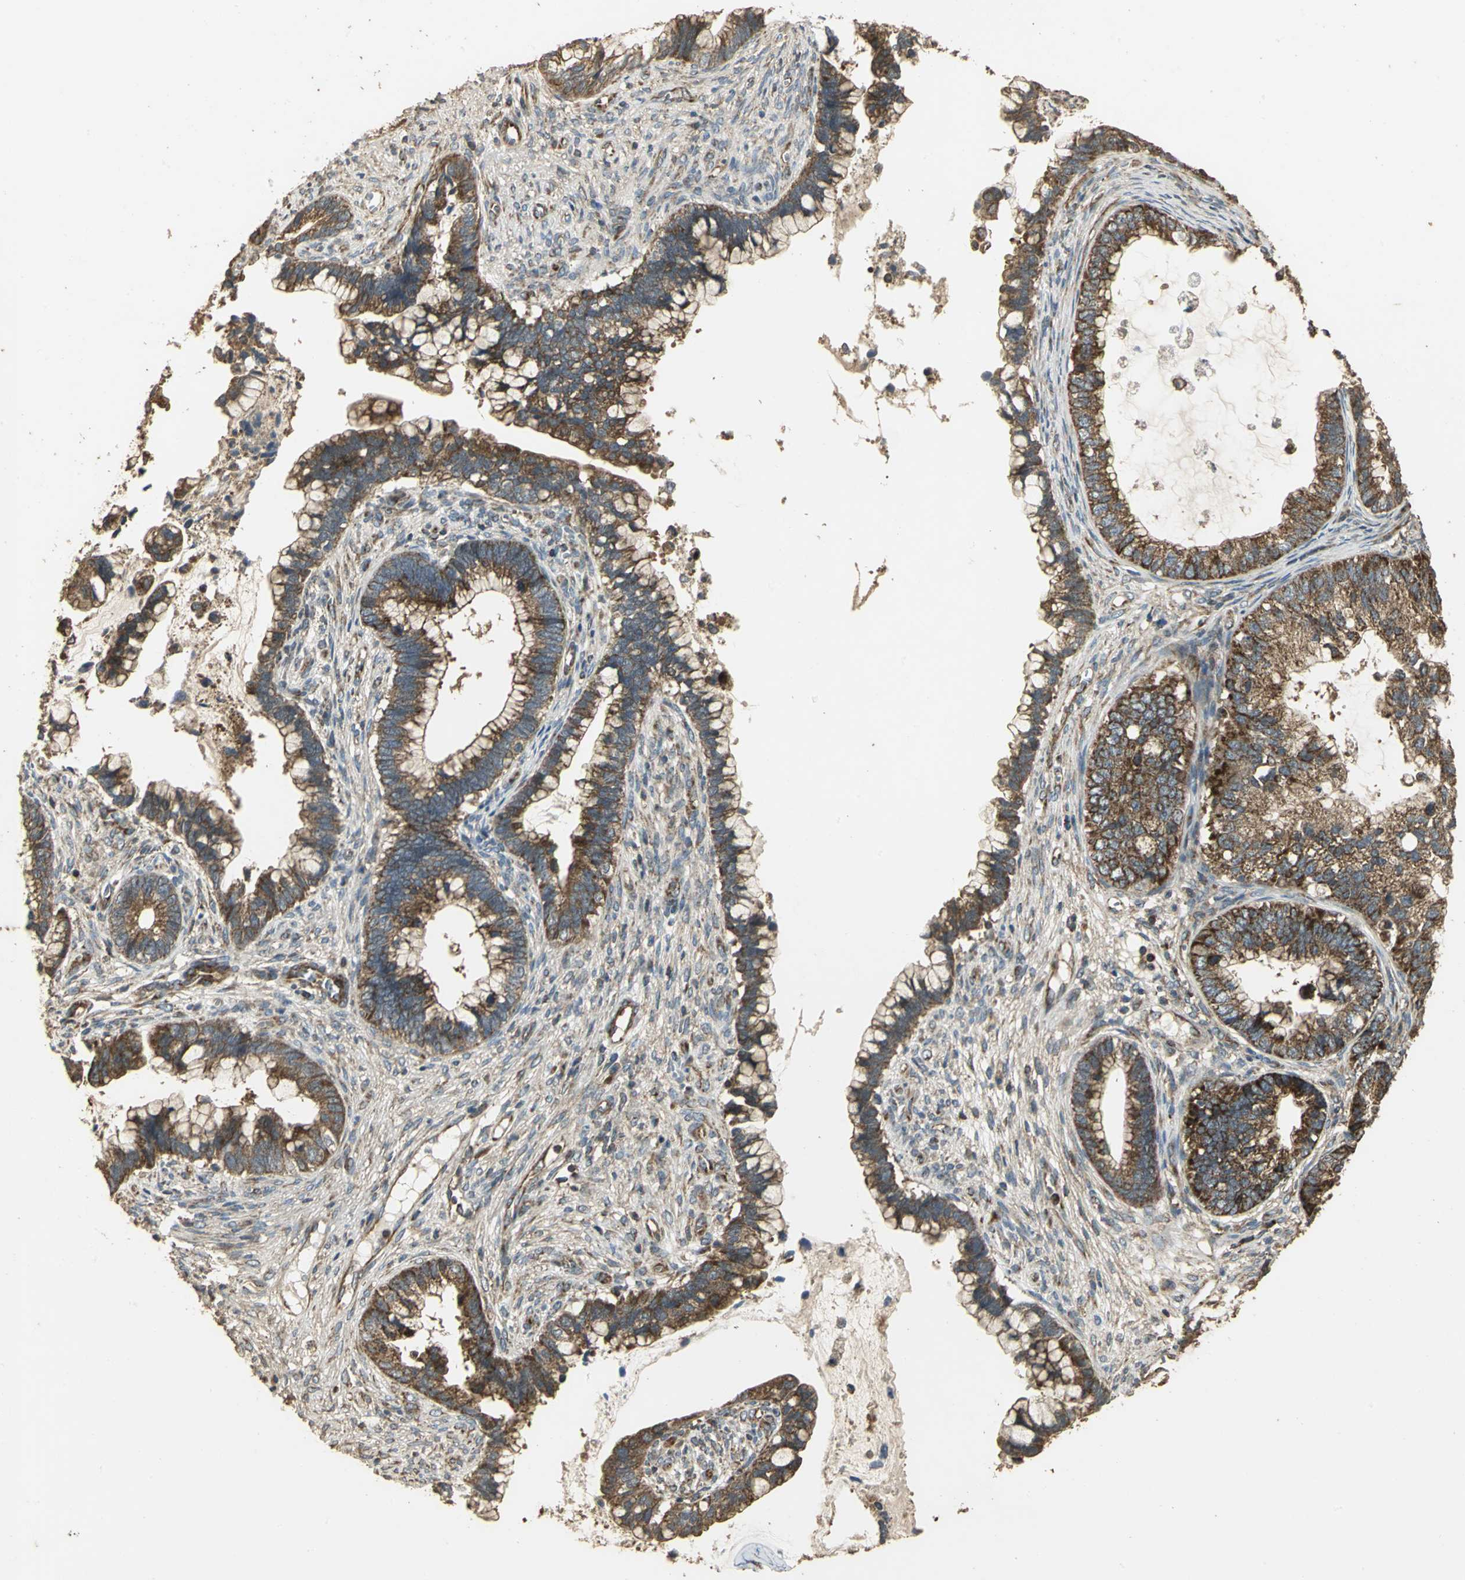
{"staining": {"intensity": "strong", "quantity": ">75%", "location": "cytoplasmic/membranous"}, "tissue": "cervical cancer", "cell_type": "Tumor cells", "image_type": "cancer", "snomed": [{"axis": "morphology", "description": "Adenocarcinoma, NOS"}, {"axis": "topography", "description": "Cervix"}], "caption": "Immunohistochemistry histopathology image of cervical cancer (adenocarcinoma) stained for a protein (brown), which shows high levels of strong cytoplasmic/membranous positivity in about >75% of tumor cells.", "gene": "KANK1", "patient": {"sex": "female", "age": 44}}